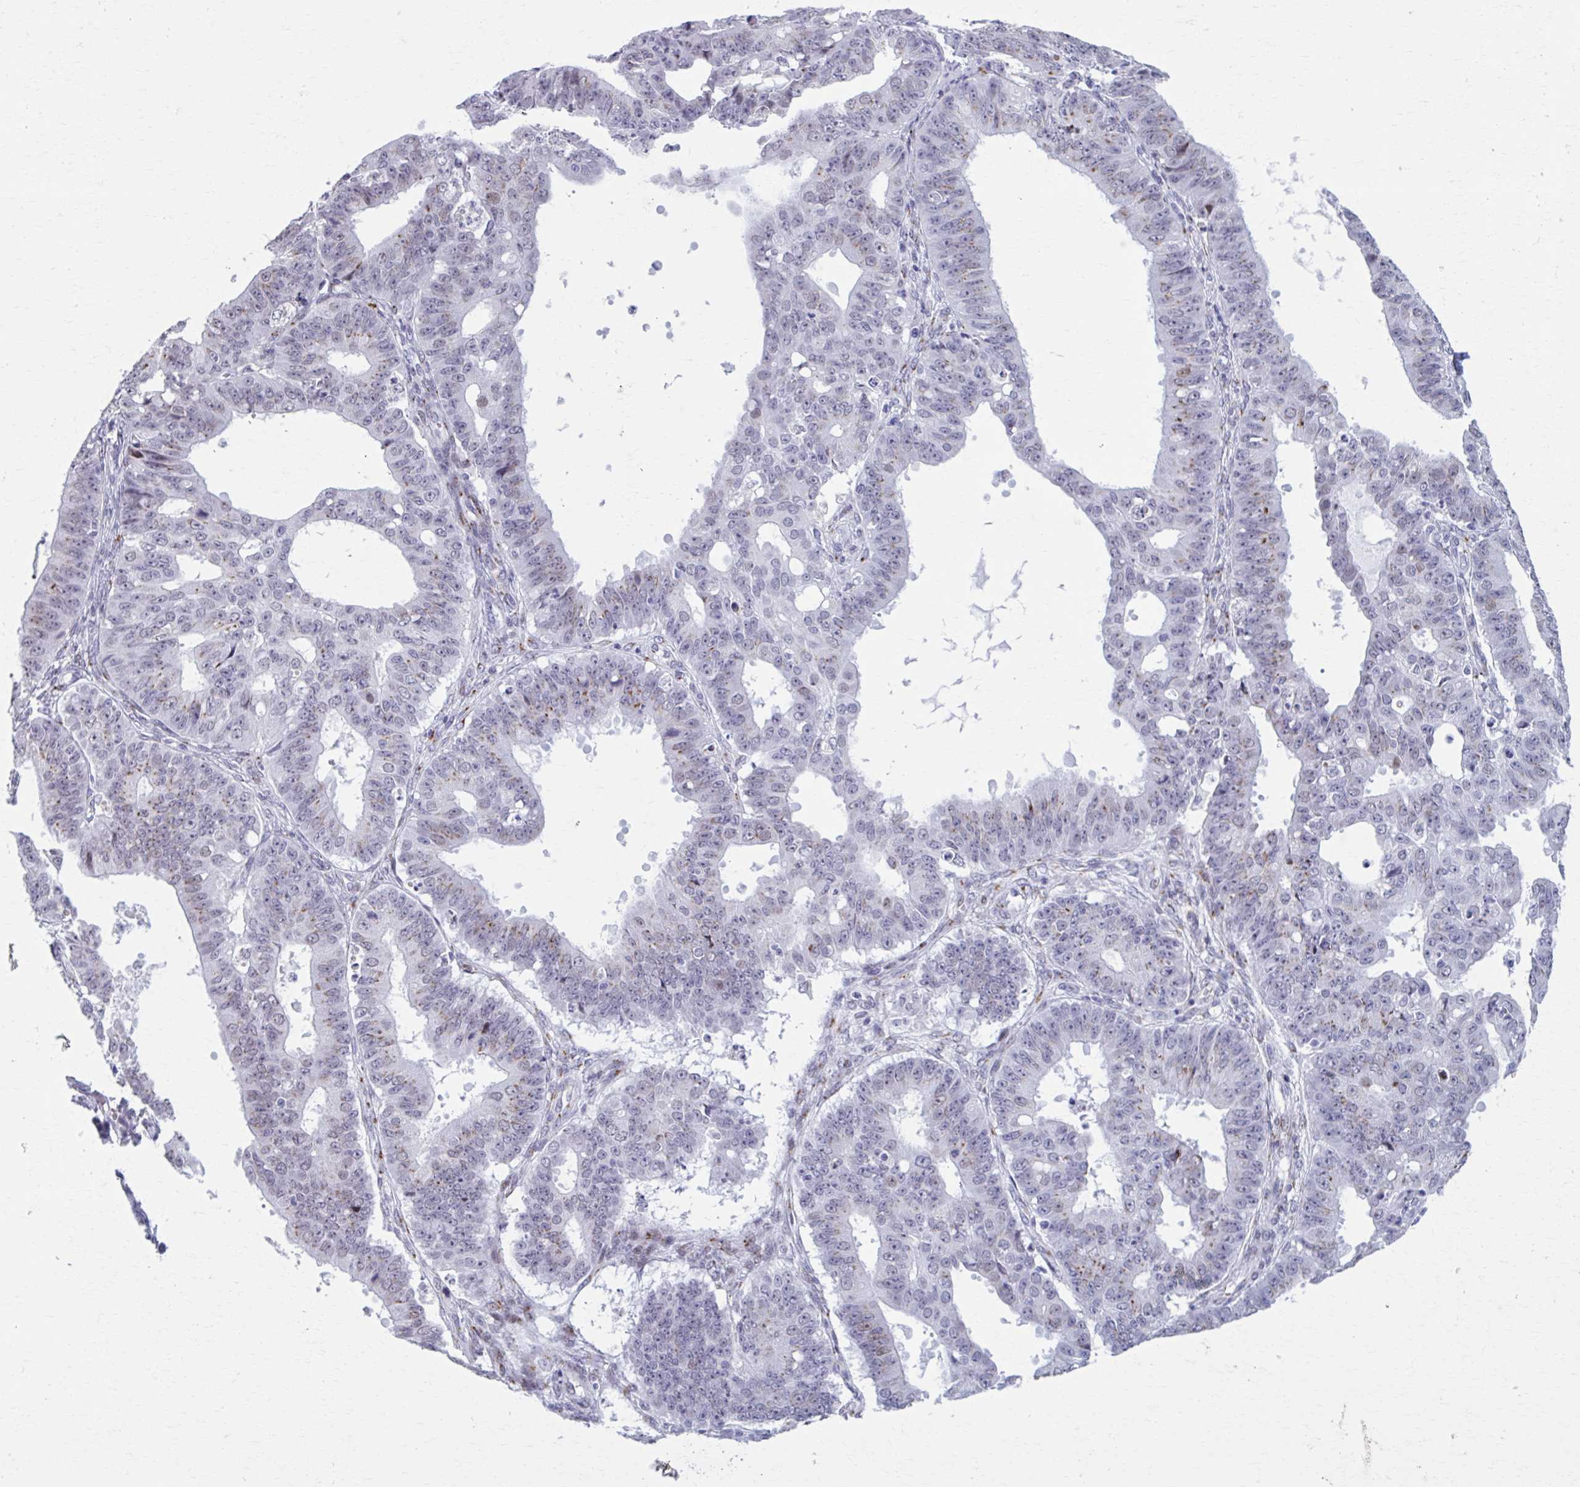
{"staining": {"intensity": "moderate", "quantity": "<25%", "location": "cytoplasmic/membranous"}, "tissue": "ovarian cancer", "cell_type": "Tumor cells", "image_type": "cancer", "snomed": [{"axis": "morphology", "description": "Carcinoma, endometroid"}, {"axis": "topography", "description": "Appendix"}, {"axis": "topography", "description": "Ovary"}], "caption": "There is low levels of moderate cytoplasmic/membranous expression in tumor cells of ovarian cancer (endometroid carcinoma), as demonstrated by immunohistochemical staining (brown color).", "gene": "ZNF682", "patient": {"sex": "female", "age": 42}}